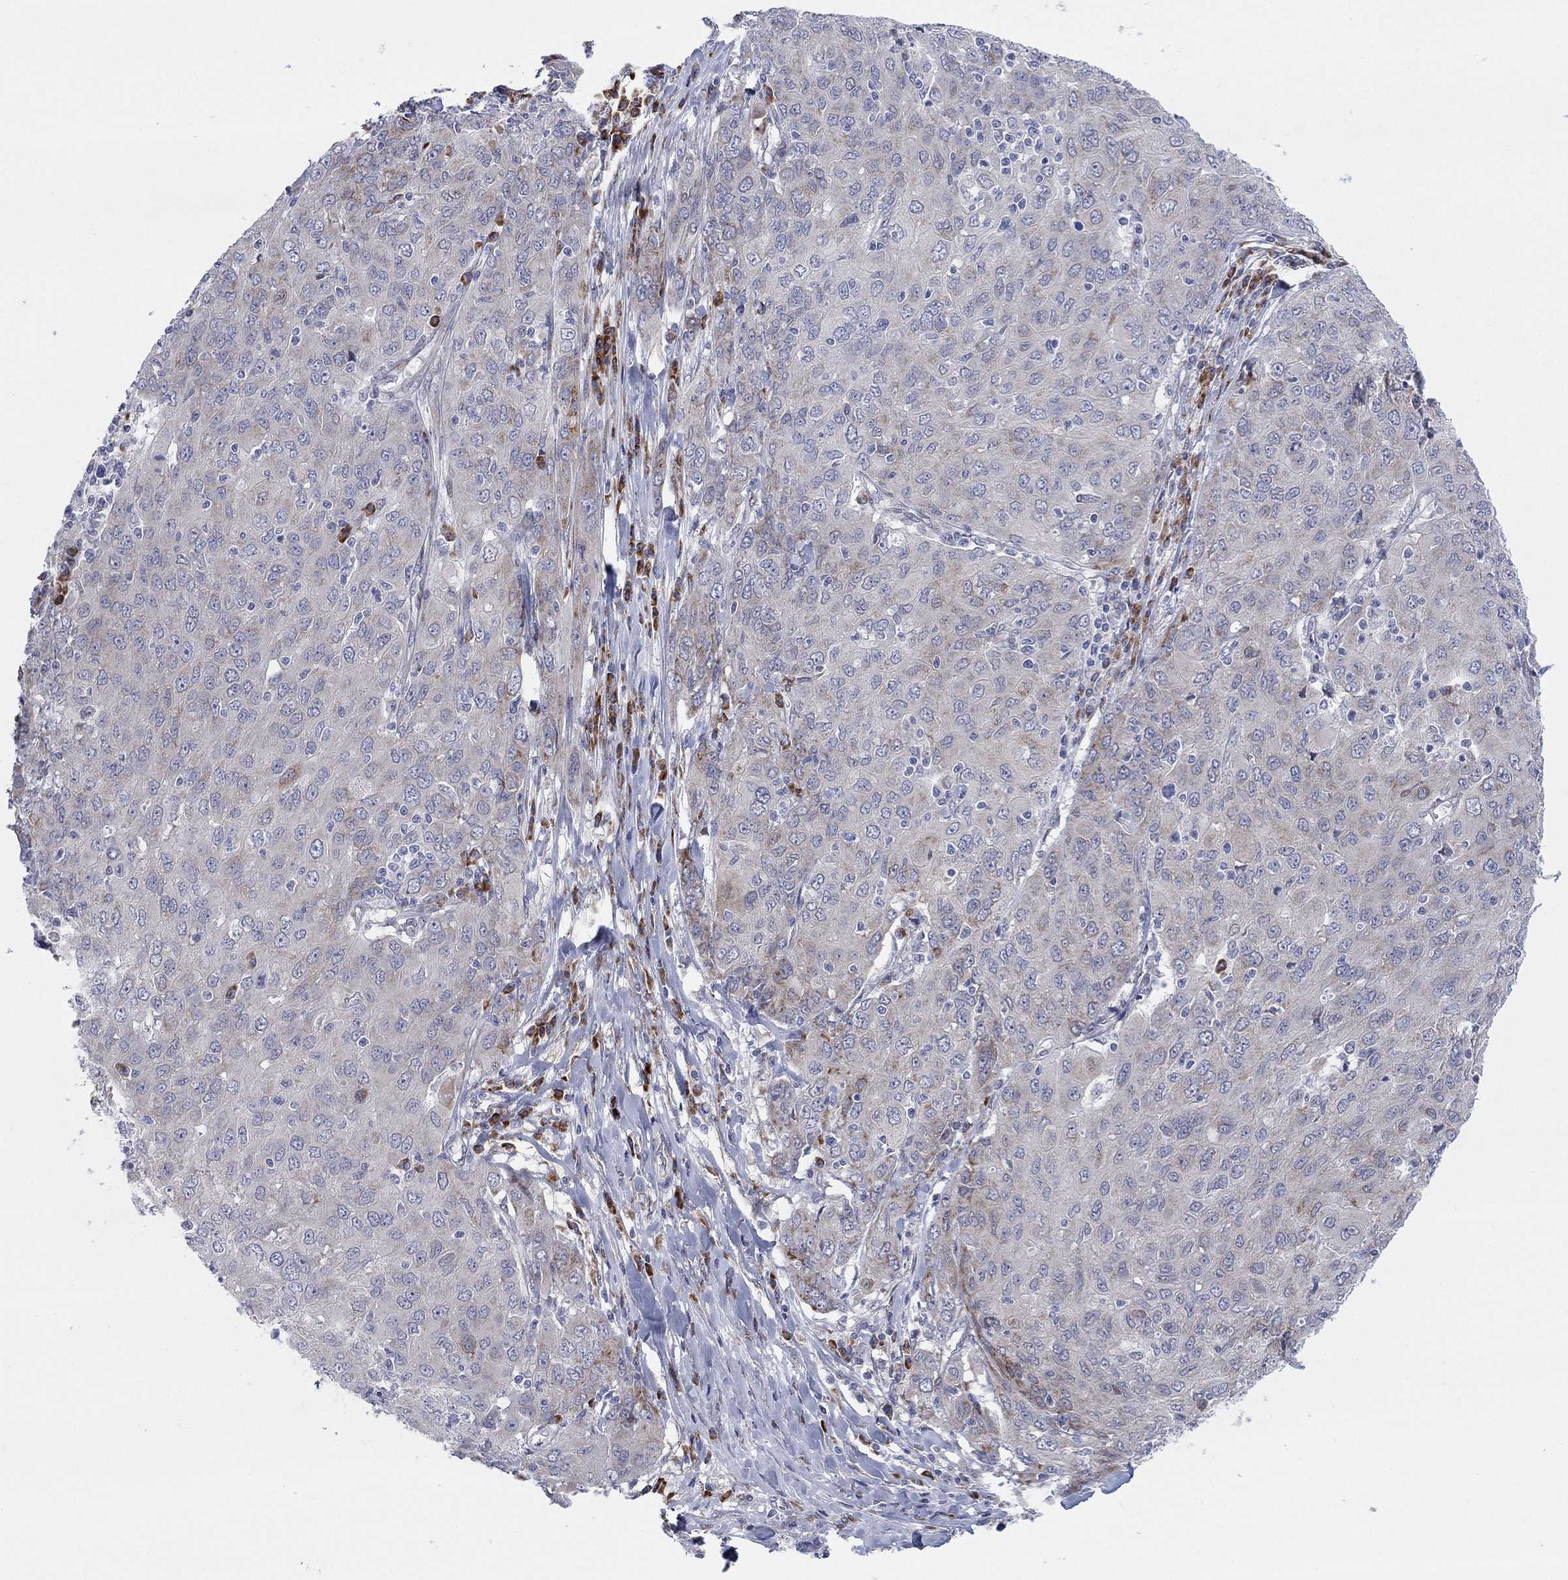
{"staining": {"intensity": "negative", "quantity": "none", "location": "none"}, "tissue": "ovarian cancer", "cell_type": "Tumor cells", "image_type": "cancer", "snomed": [{"axis": "morphology", "description": "Carcinoma, endometroid"}, {"axis": "topography", "description": "Ovary"}], "caption": "IHC histopathology image of ovarian endometroid carcinoma stained for a protein (brown), which reveals no staining in tumor cells. Nuclei are stained in blue.", "gene": "TTC21B", "patient": {"sex": "female", "age": 50}}